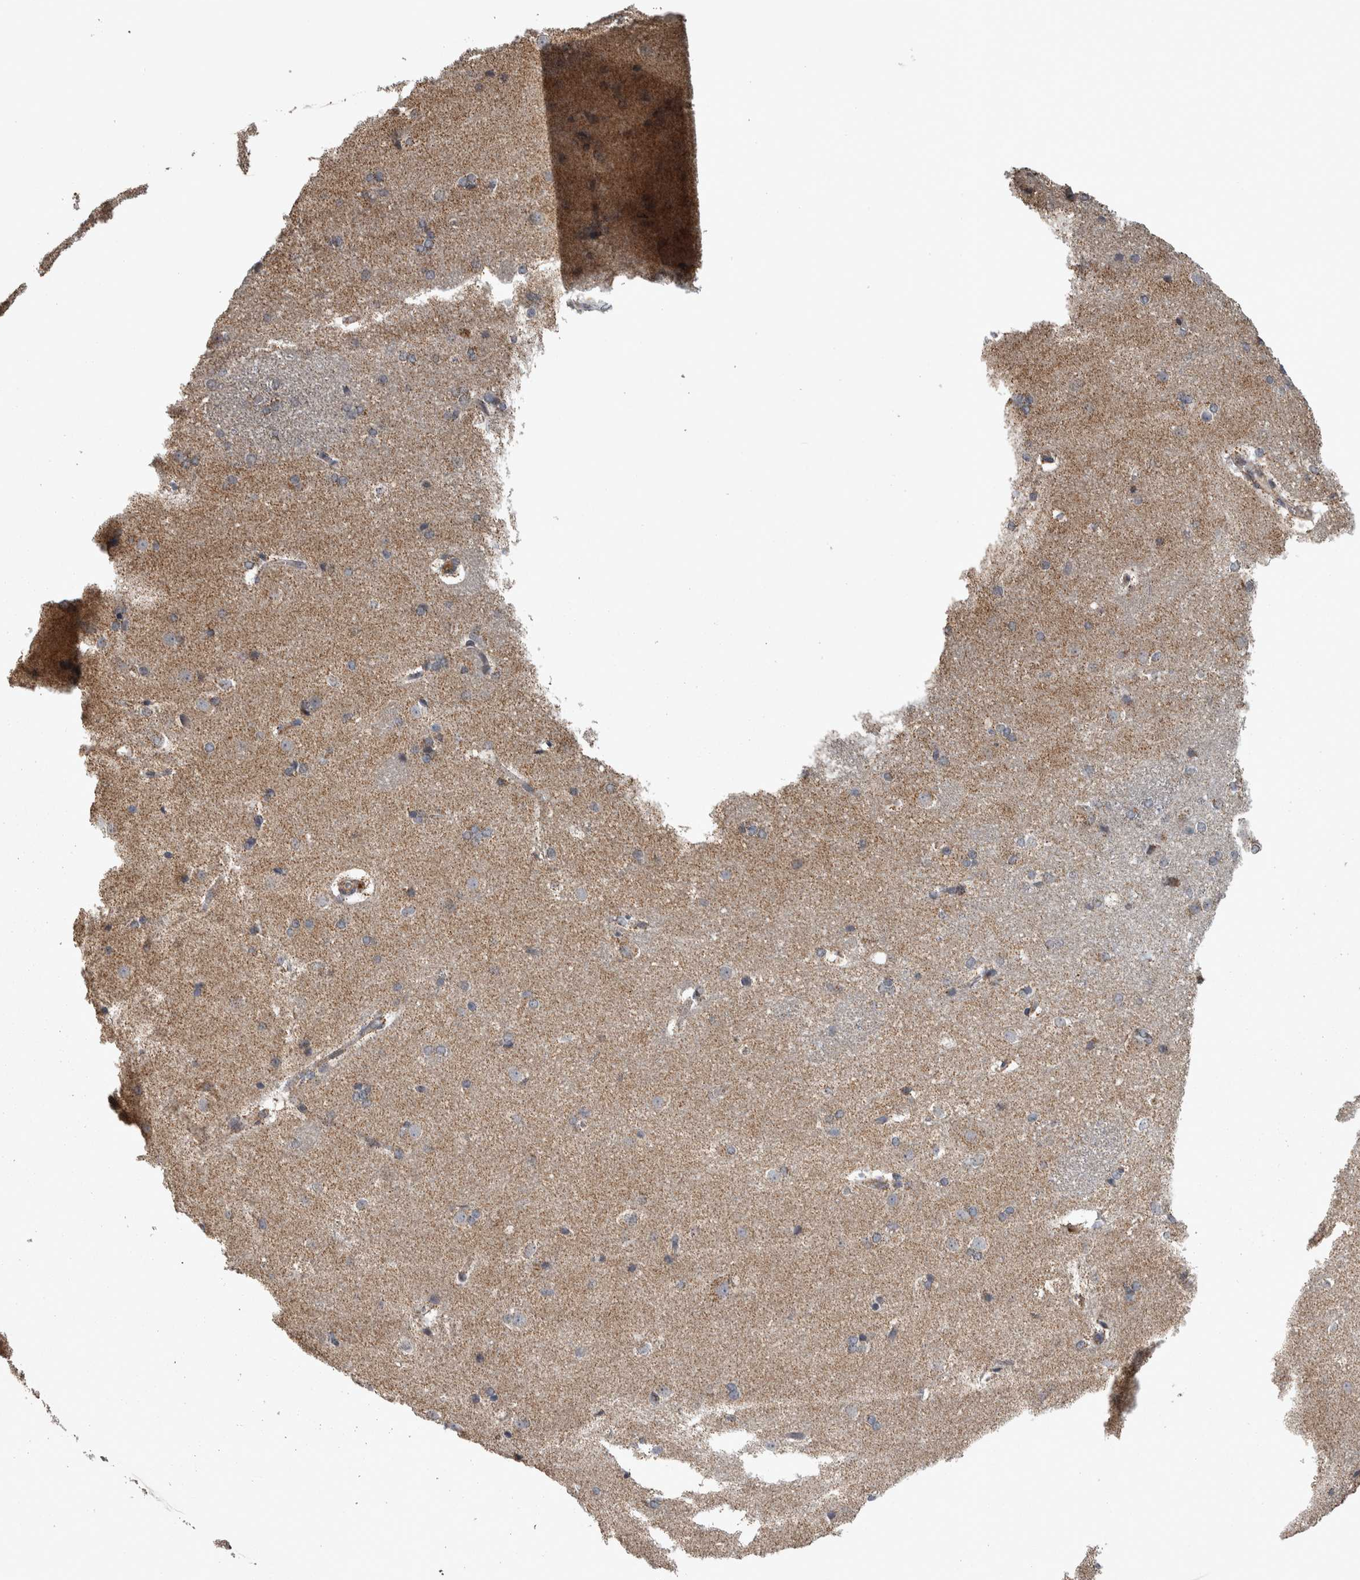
{"staining": {"intensity": "negative", "quantity": "none", "location": "none"}, "tissue": "caudate", "cell_type": "Glial cells", "image_type": "normal", "snomed": [{"axis": "morphology", "description": "Normal tissue, NOS"}, {"axis": "topography", "description": "Lateral ventricle wall"}], "caption": "Photomicrograph shows no protein expression in glial cells of unremarkable caudate.", "gene": "DBT", "patient": {"sex": "female", "age": 19}}